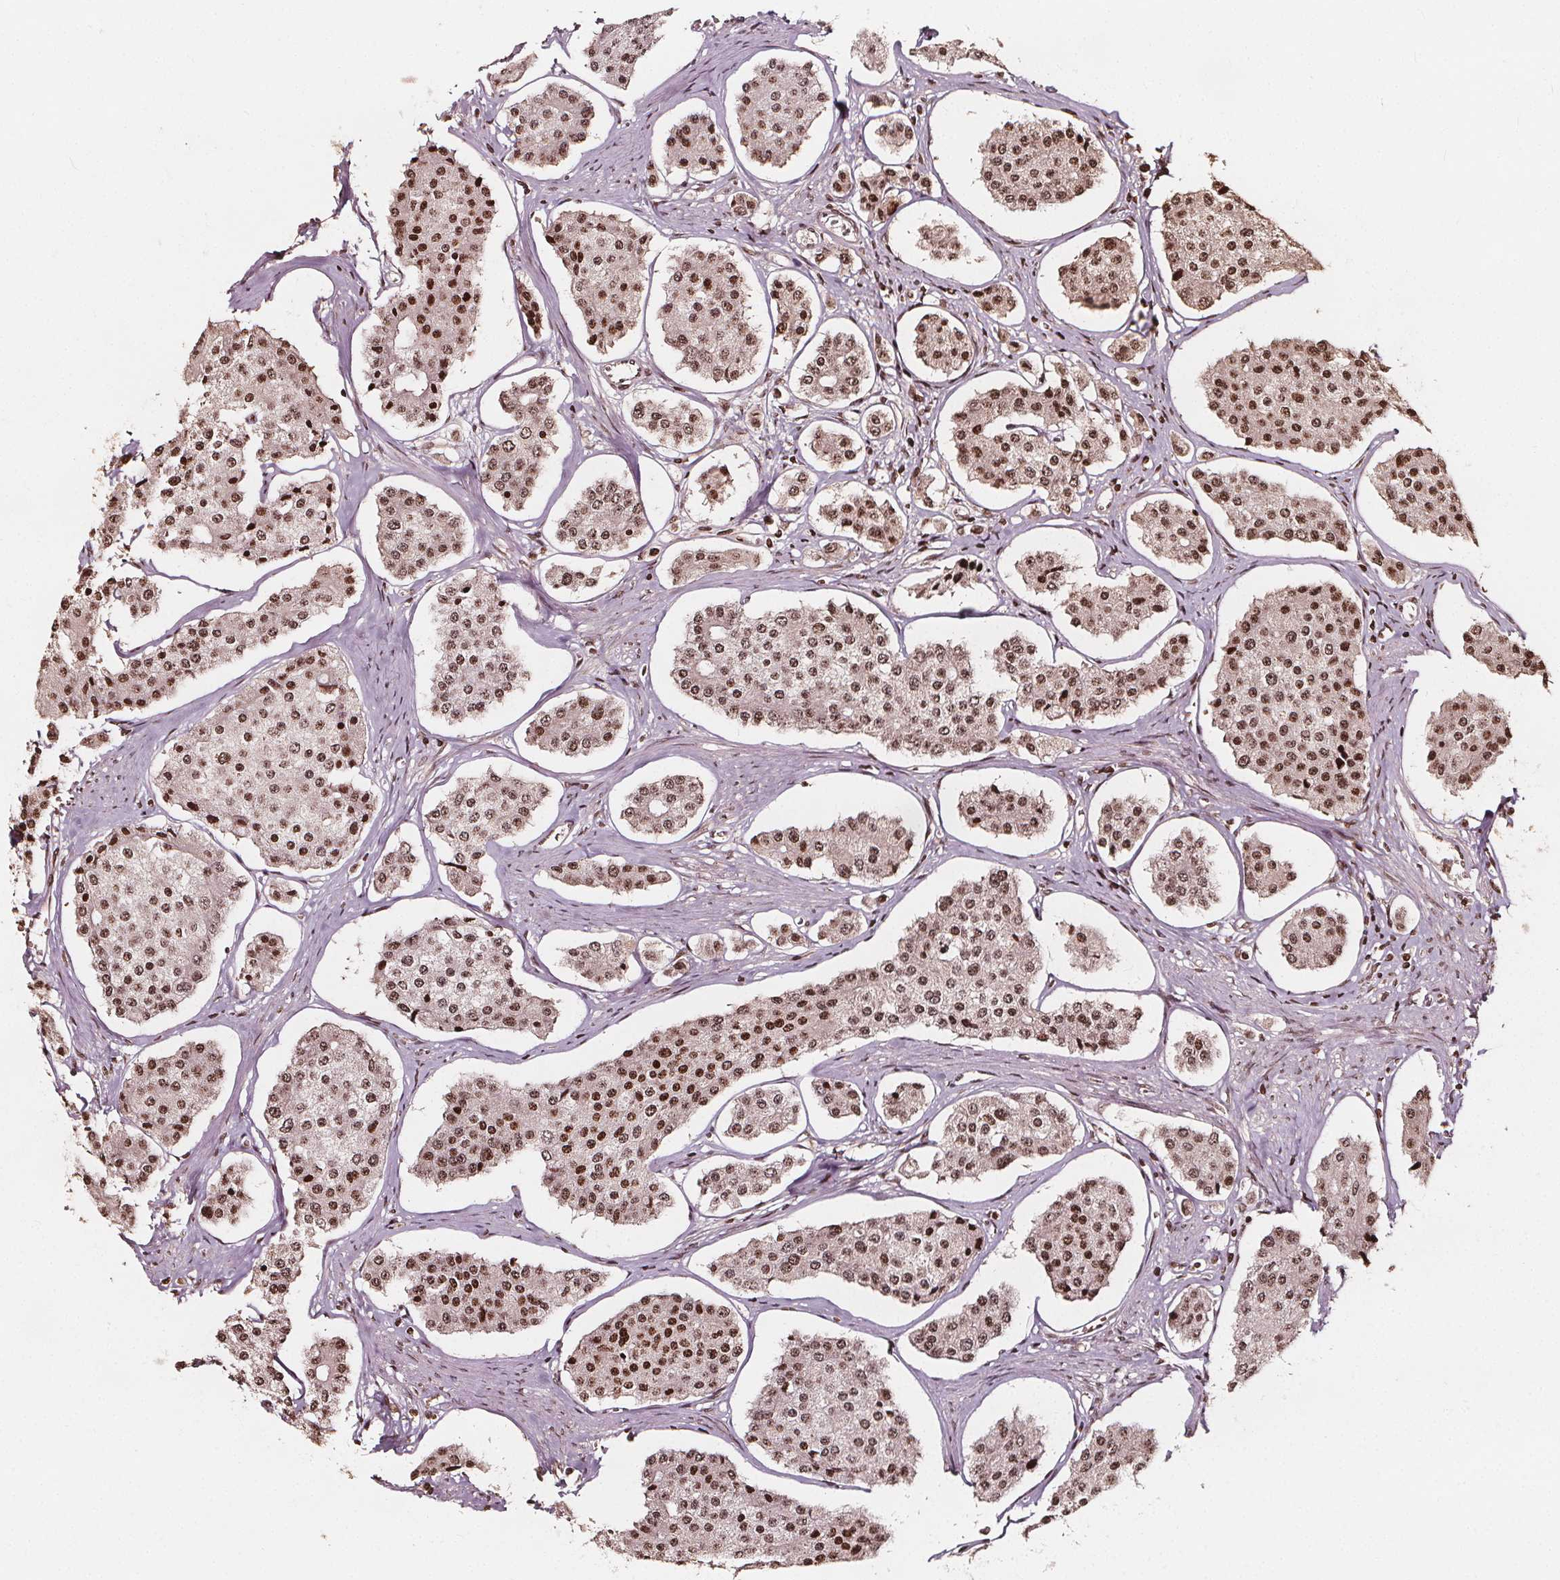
{"staining": {"intensity": "moderate", "quantity": ">75%", "location": "nuclear"}, "tissue": "carcinoid", "cell_type": "Tumor cells", "image_type": "cancer", "snomed": [{"axis": "morphology", "description": "Carcinoid, malignant, NOS"}, {"axis": "topography", "description": "Small intestine"}], "caption": "About >75% of tumor cells in malignant carcinoid display moderate nuclear protein positivity as visualized by brown immunohistochemical staining.", "gene": "H3C14", "patient": {"sex": "female", "age": 65}}